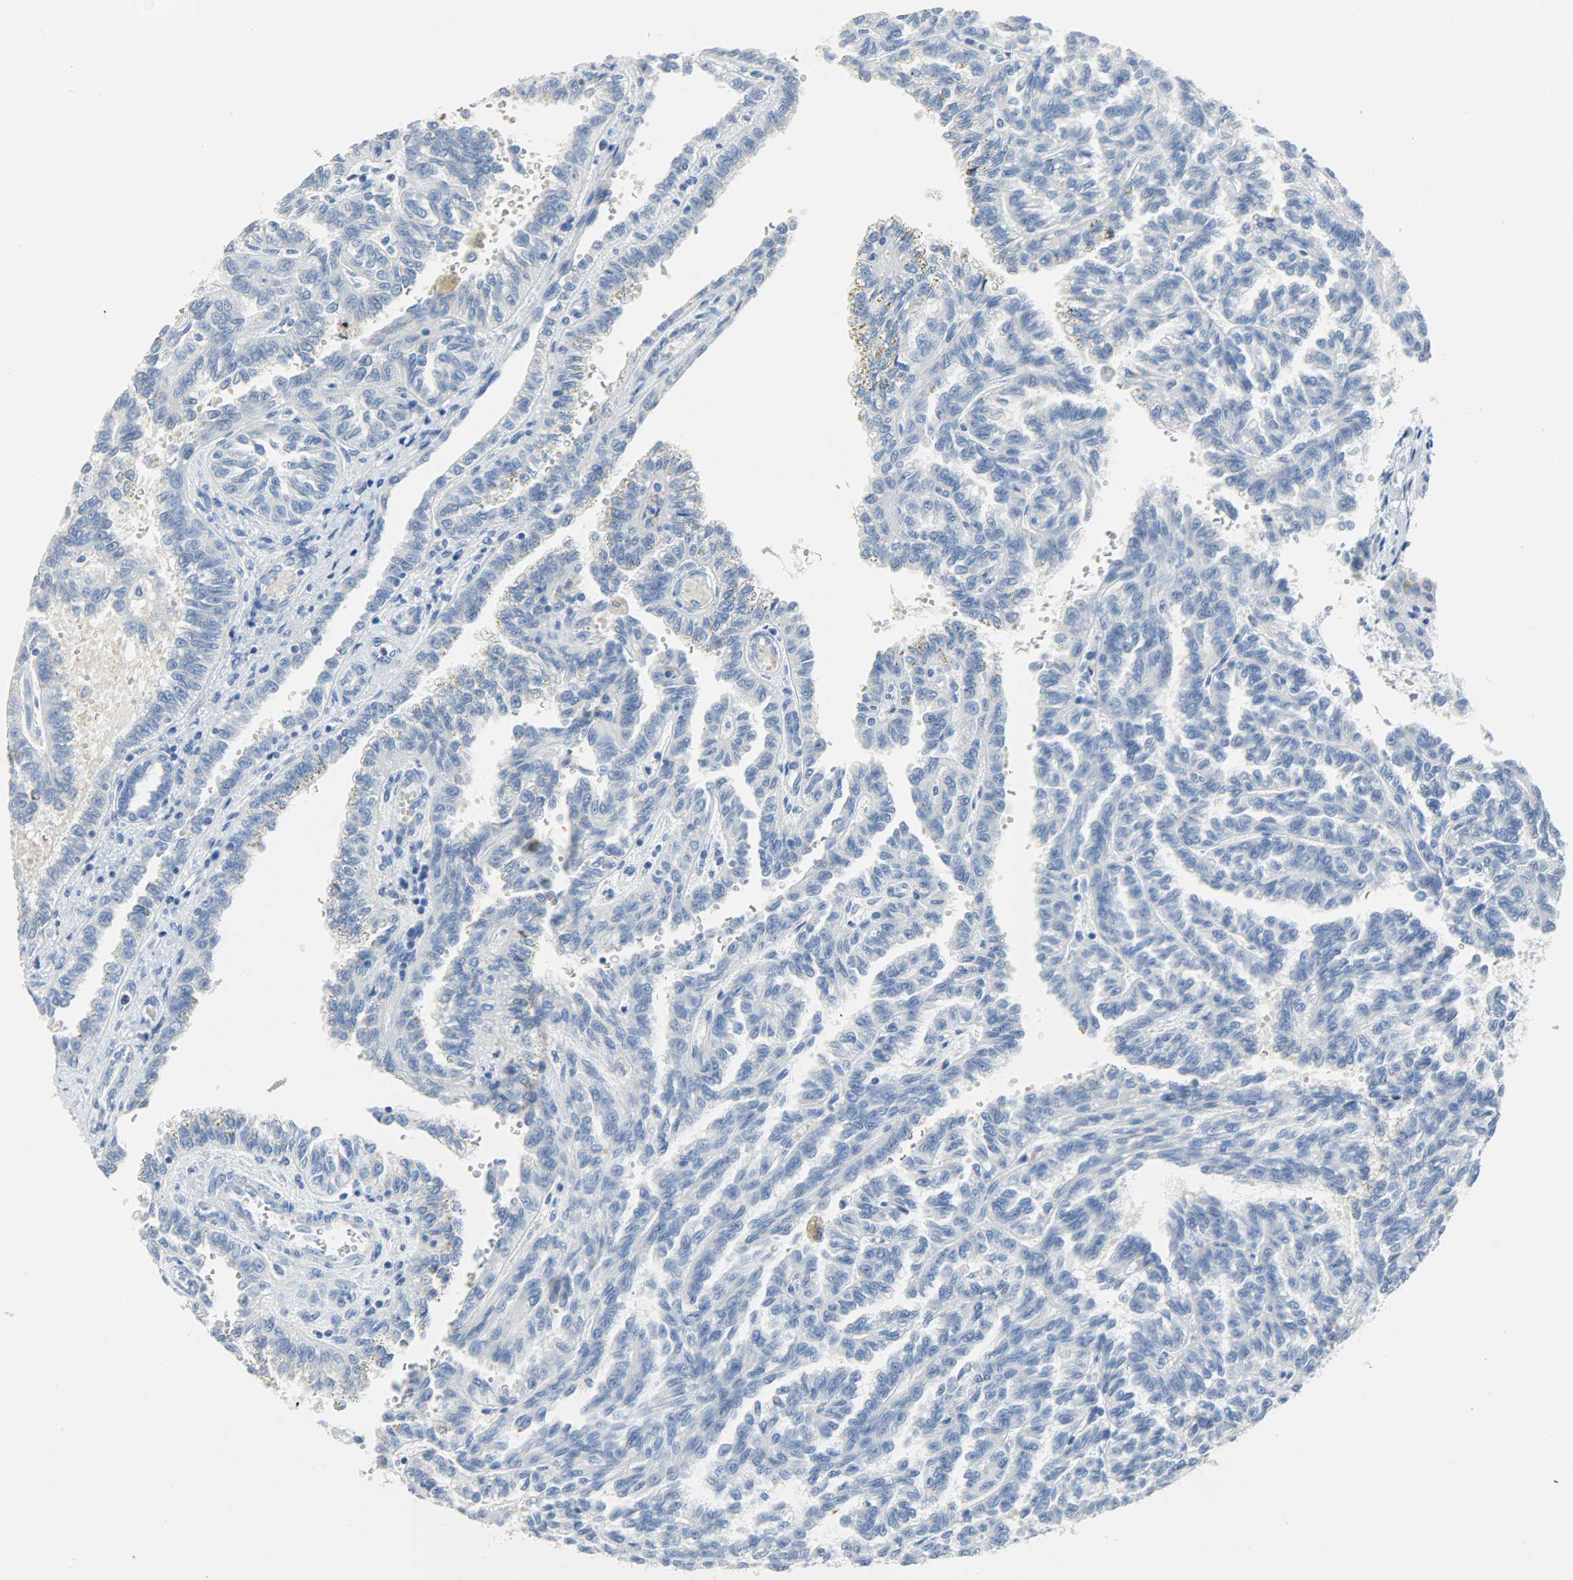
{"staining": {"intensity": "negative", "quantity": "none", "location": "none"}, "tissue": "renal cancer", "cell_type": "Tumor cells", "image_type": "cancer", "snomed": [{"axis": "morphology", "description": "Inflammation, NOS"}, {"axis": "morphology", "description": "Adenocarcinoma, NOS"}, {"axis": "topography", "description": "Kidney"}], "caption": "An image of human renal adenocarcinoma is negative for staining in tumor cells. (Brightfield microscopy of DAB (3,3'-diaminobenzidine) immunohistochemistry (IHC) at high magnification).", "gene": "CA3", "patient": {"sex": "male", "age": 68}}